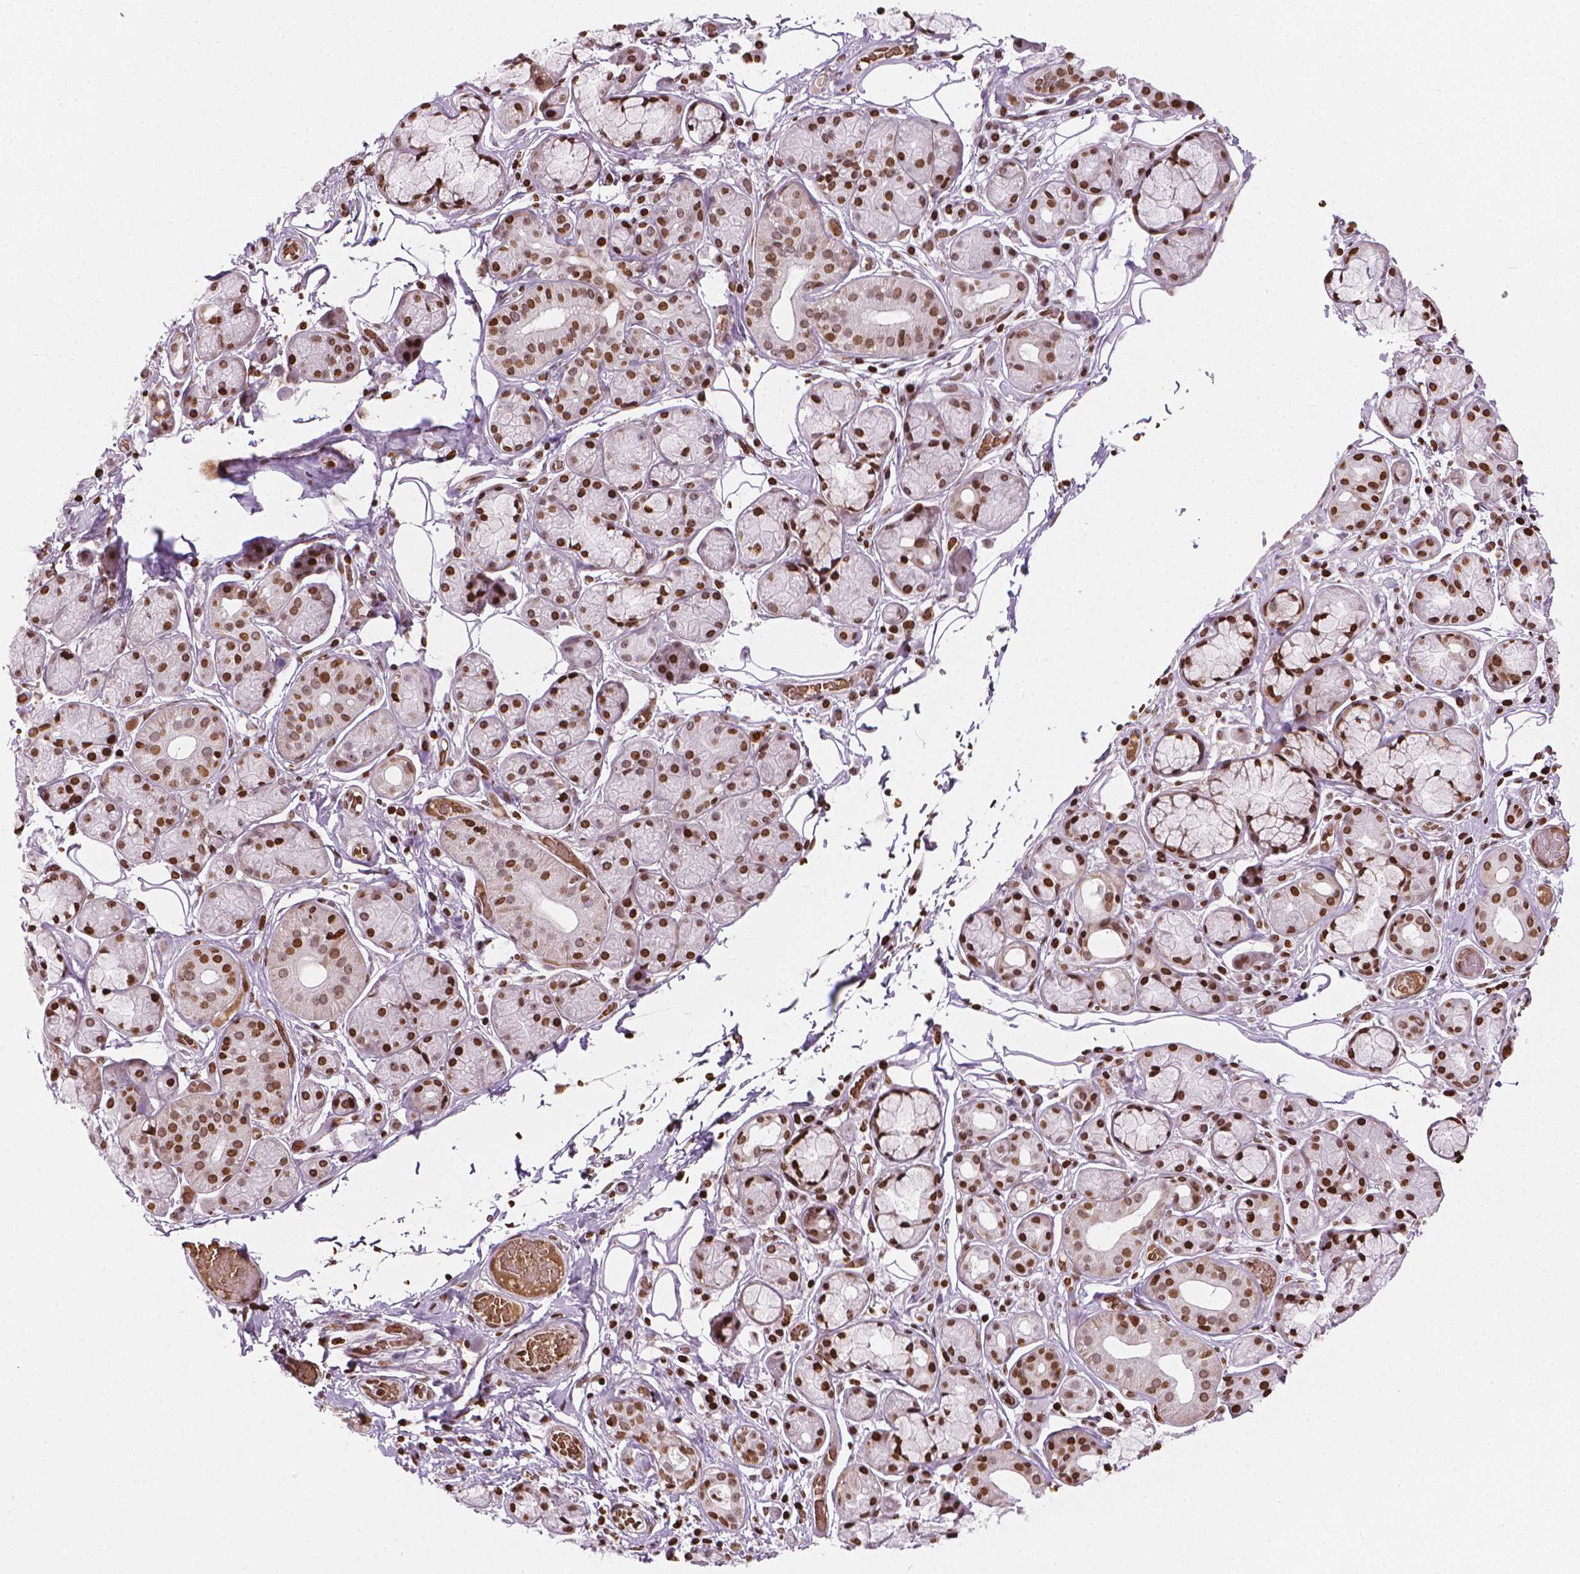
{"staining": {"intensity": "strong", "quantity": "25%-75%", "location": "nuclear"}, "tissue": "salivary gland", "cell_type": "Glandular cells", "image_type": "normal", "snomed": [{"axis": "morphology", "description": "Normal tissue, NOS"}, {"axis": "topography", "description": "Salivary gland"}, {"axis": "topography", "description": "Peripheral nerve tissue"}], "caption": "There is high levels of strong nuclear positivity in glandular cells of normal salivary gland, as demonstrated by immunohistochemical staining (brown color).", "gene": "PIP4K2A", "patient": {"sex": "male", "age": 71}}